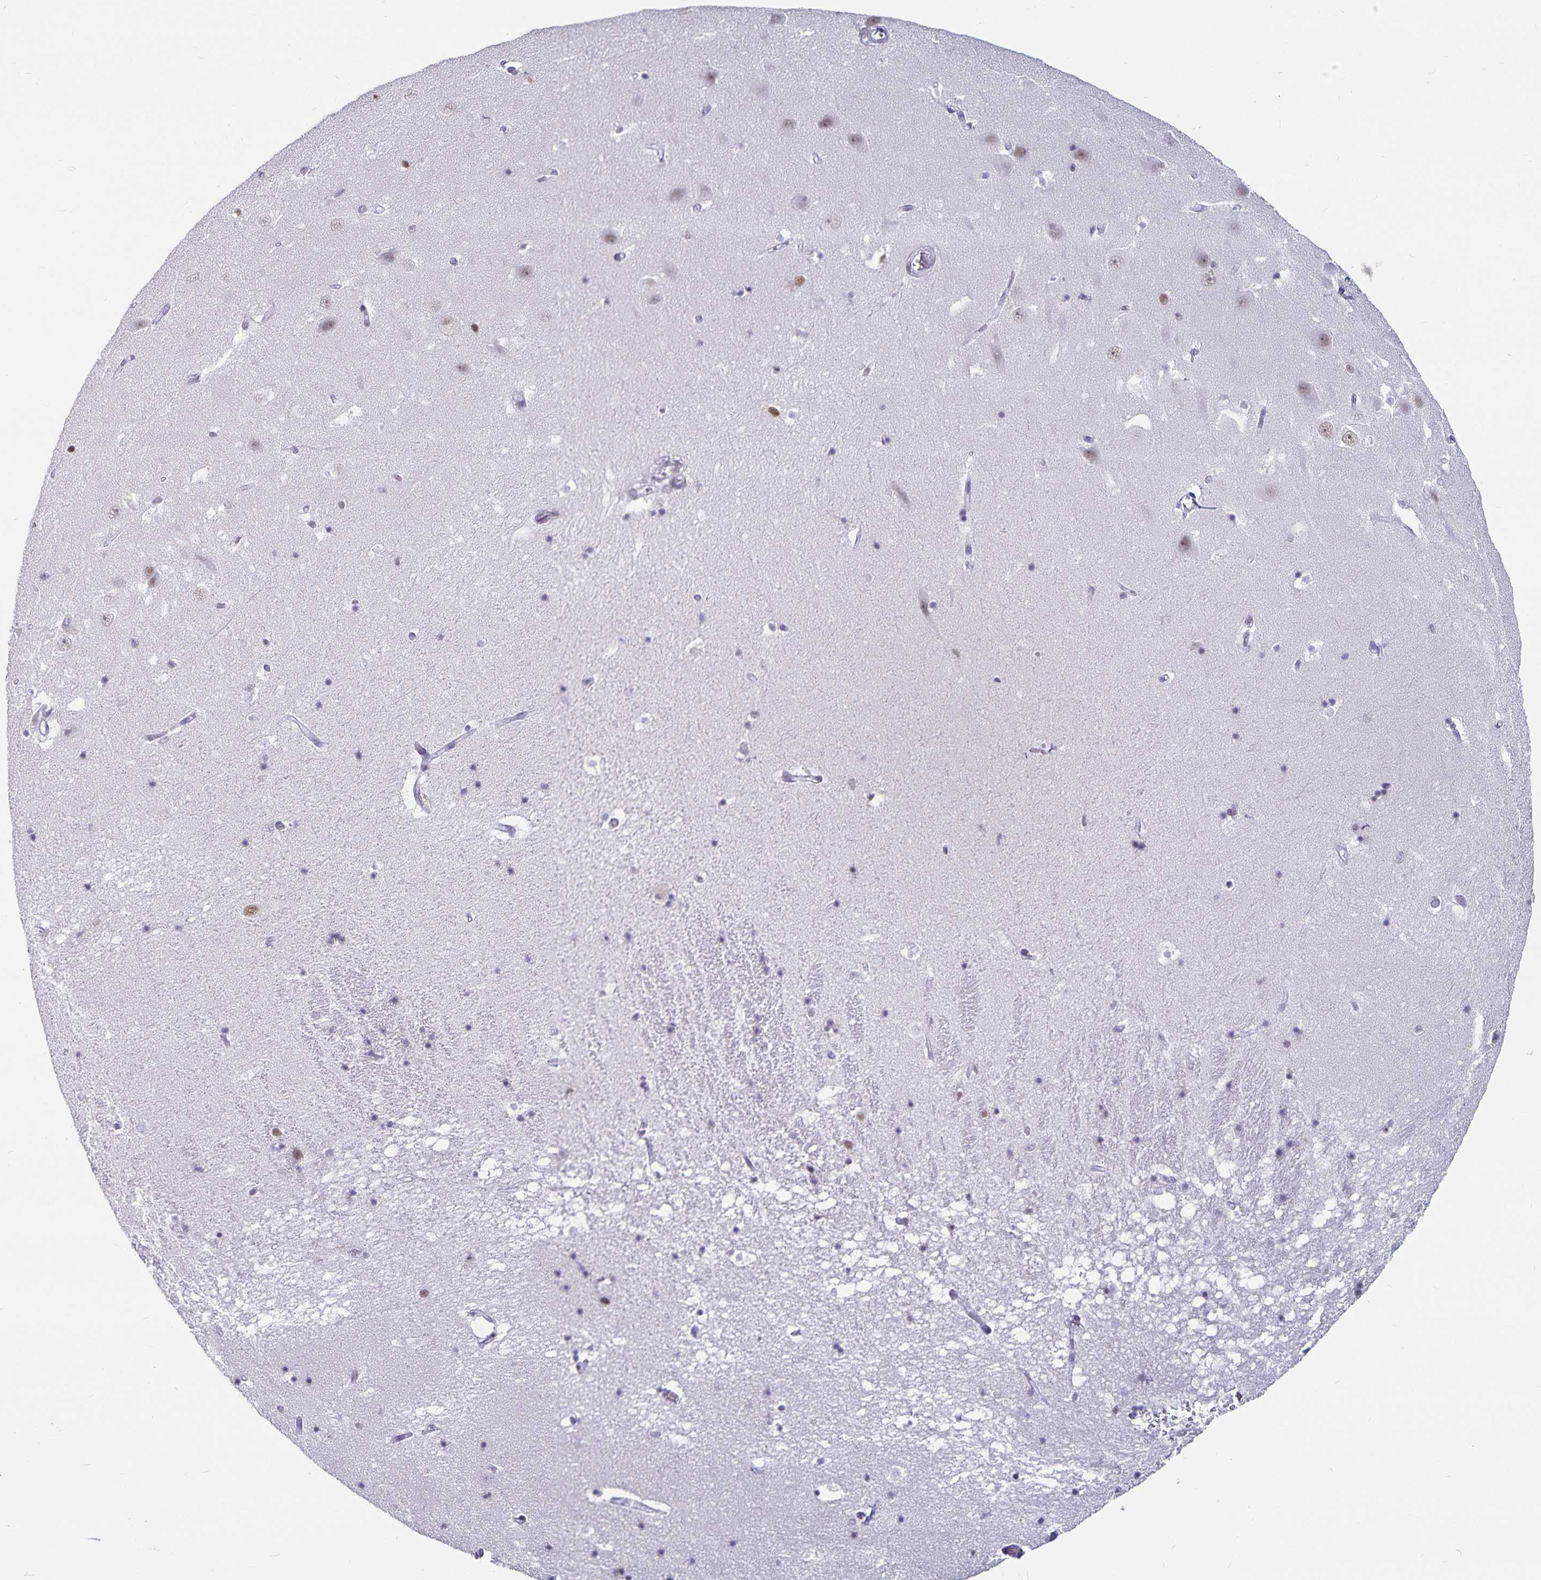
{"staining": {"intensity": "weak", "quantity": "25%-75%", "location": "nuclear"}, "tissue": "hippocampus", "cell_type": "Glial cells", "image_type": "normal", "snomed": [{"axis": "morphology", "description": "Normal tissue, NOS"}, {"axis": "topography", "description": "Hippocampus"}], "caption": "The immunohistochemical stain labels weak nuclear expression in glial cells of benign hippocampus.", "gene": "PBX2", "patient": {"sex": "male", "age": 58}}